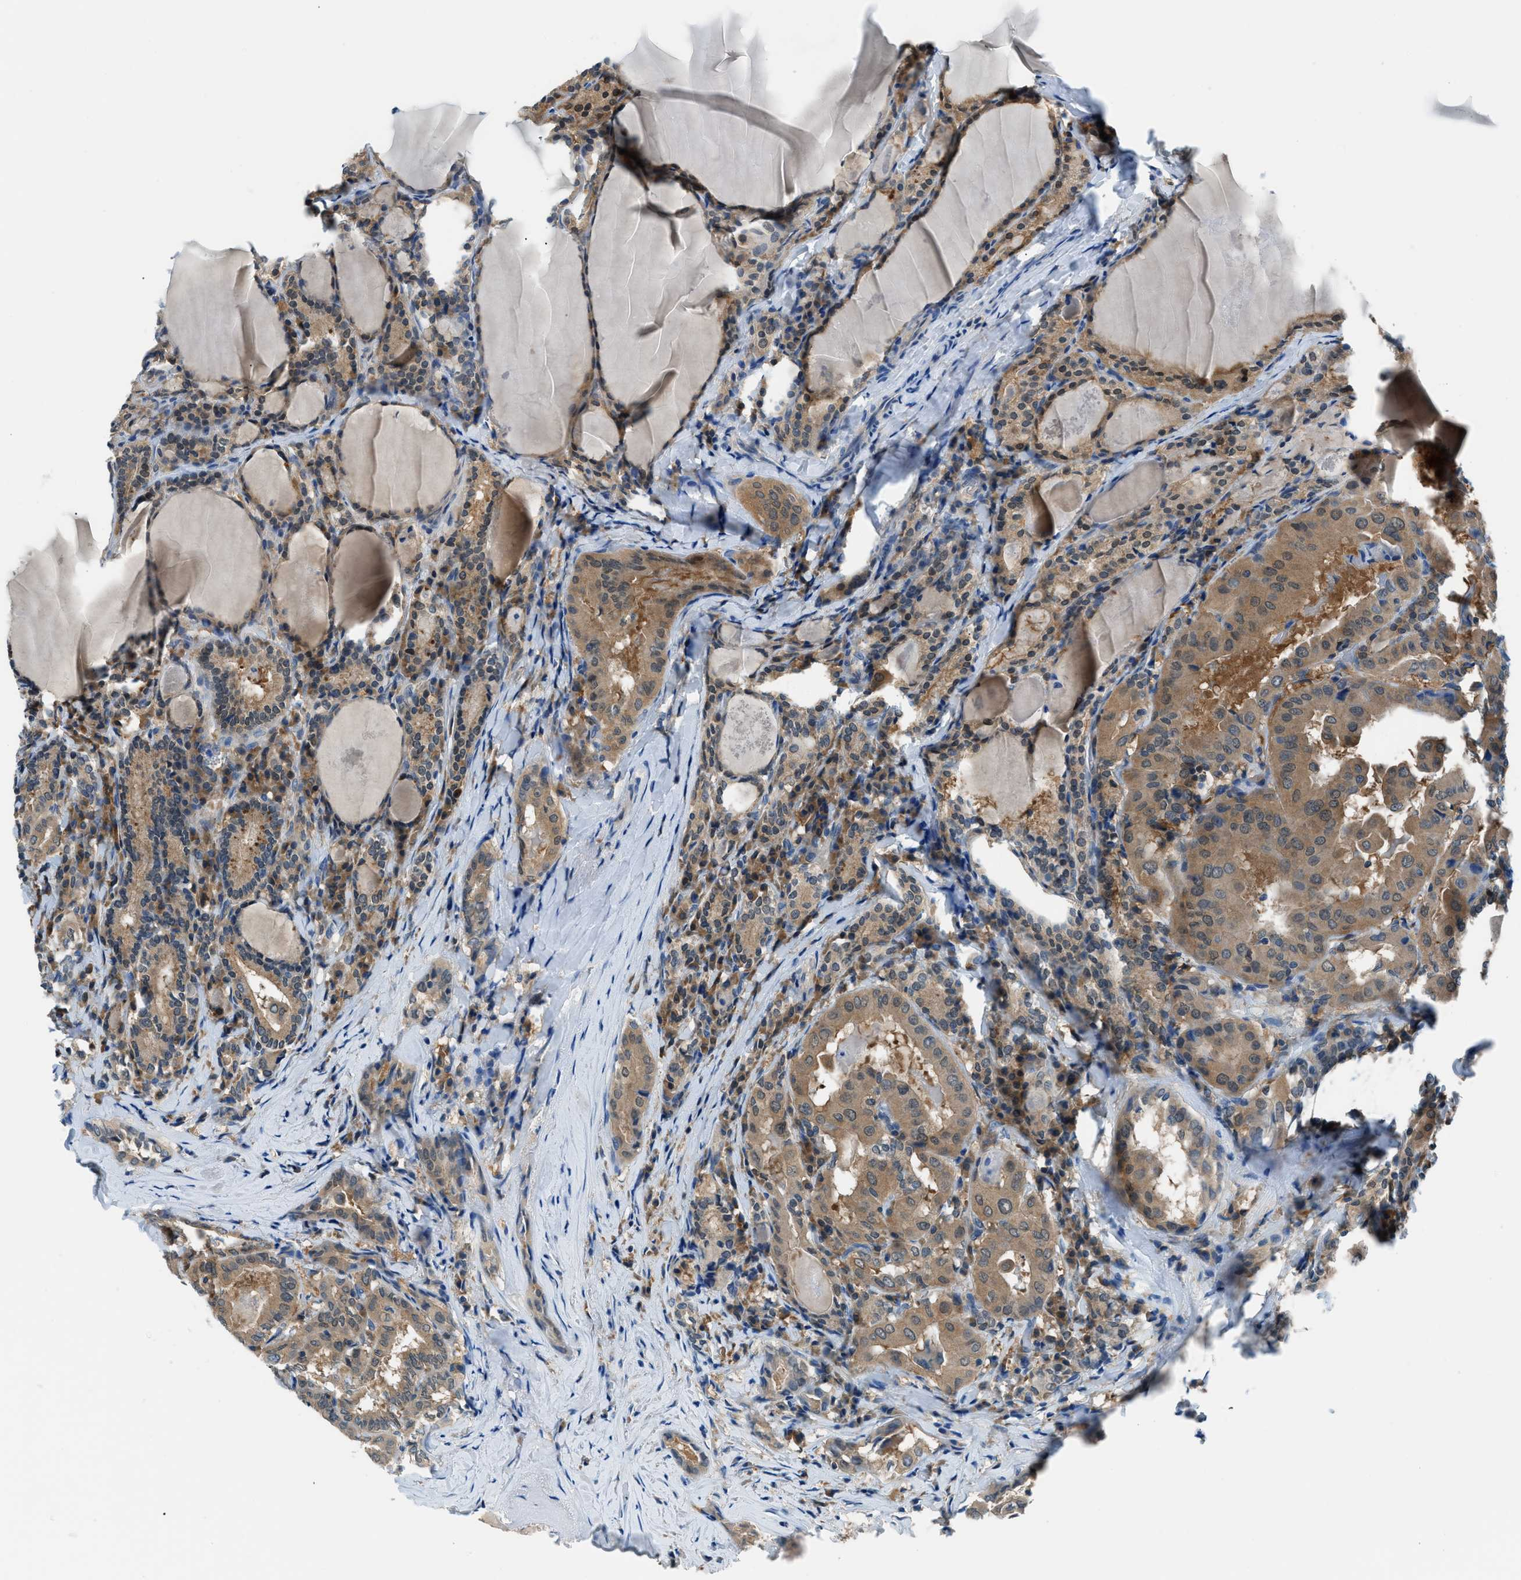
{"staining": {"intensity": "moderate", "quantity": ">75%", "location": "cytoplasmic/membranous"}, "tissue": "thyroid cancer", "cell_type": "Tumor cells", "image_type": "cancer", "snomed": [{"axis": "morphology", "description": "Papillary adenocarcinoma, NOS"}, {"axis": "topography", "description": "Thyroid gland"}], "caption": "There is medium levels of moderate cytoplasmic/membranous staining in tumor cells of thyroid cancer (papillary adenocarcinoma), as demonstrated by immunohistochemical staining (brown color).", "gene": "ACP1", "patient": {"sex": "female", "age": 42}}